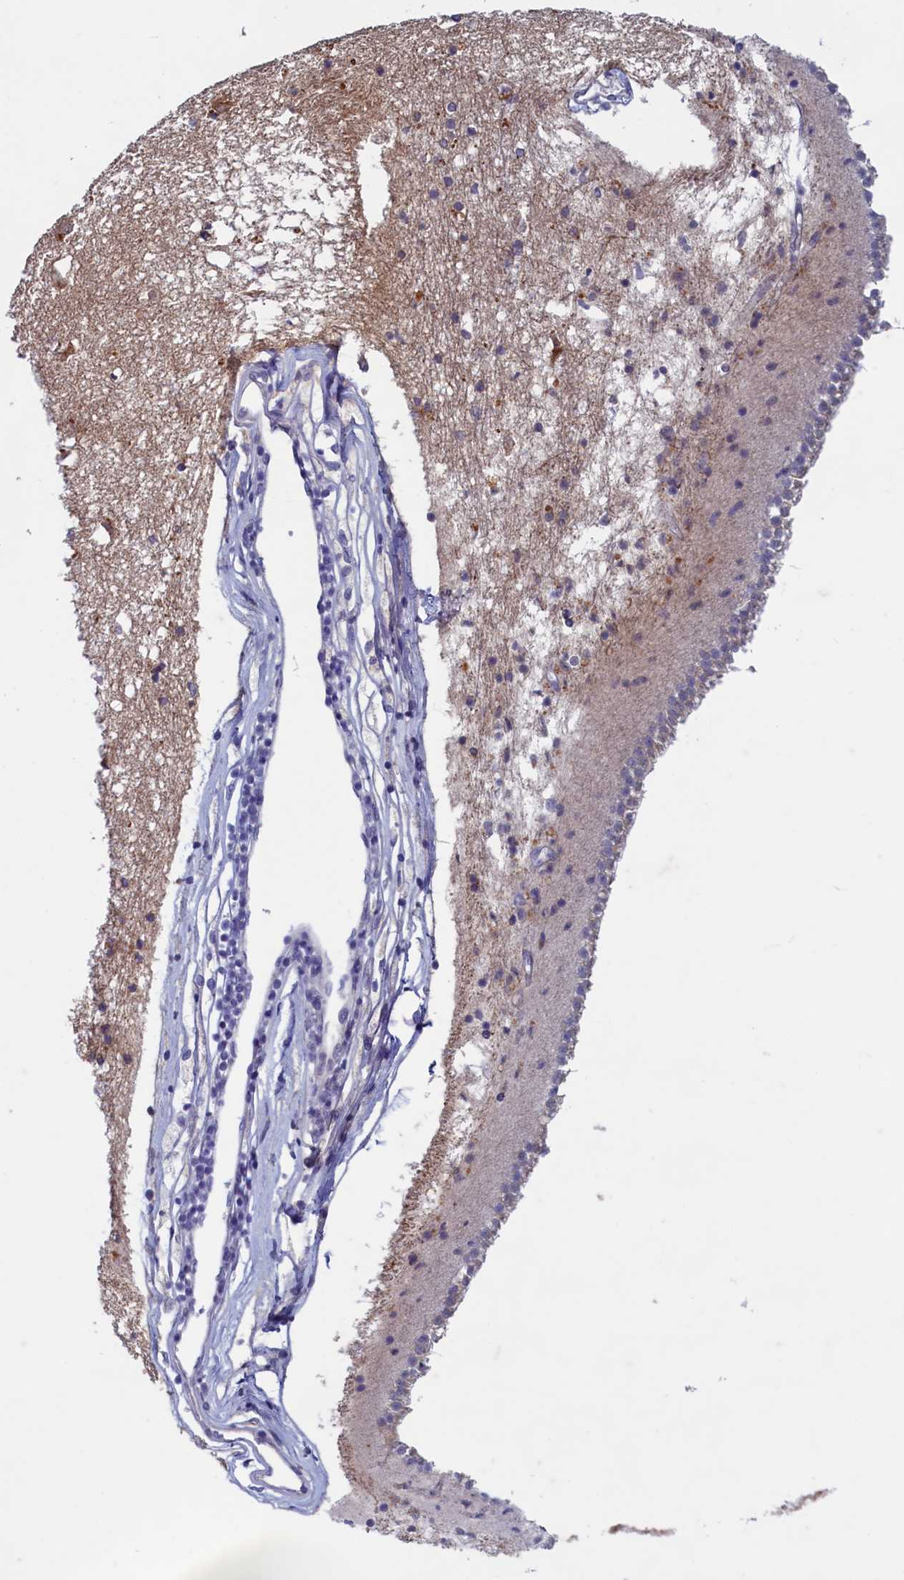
{"staining": {"intensity": "weak", "quantity": "<25%", "location": "cytoplasmic/membranous"}, "tissue": "caudate", "cell_type": "Glial cells", "image_type": "normal", "snomed": [{"axis": "morphology", "description": "Normal tissue, NOS"}, {"axis": "topography", "description": "Lateral ventricle wall"}], "caption": "Protein analysis of normal caudate reveals no significant positivity in glial cells. (DAB immunohistochemistry with hematoxylin counter stain).", "gene": "MAP1LC3A", "patient": {"sex": "male", "age": 45}}